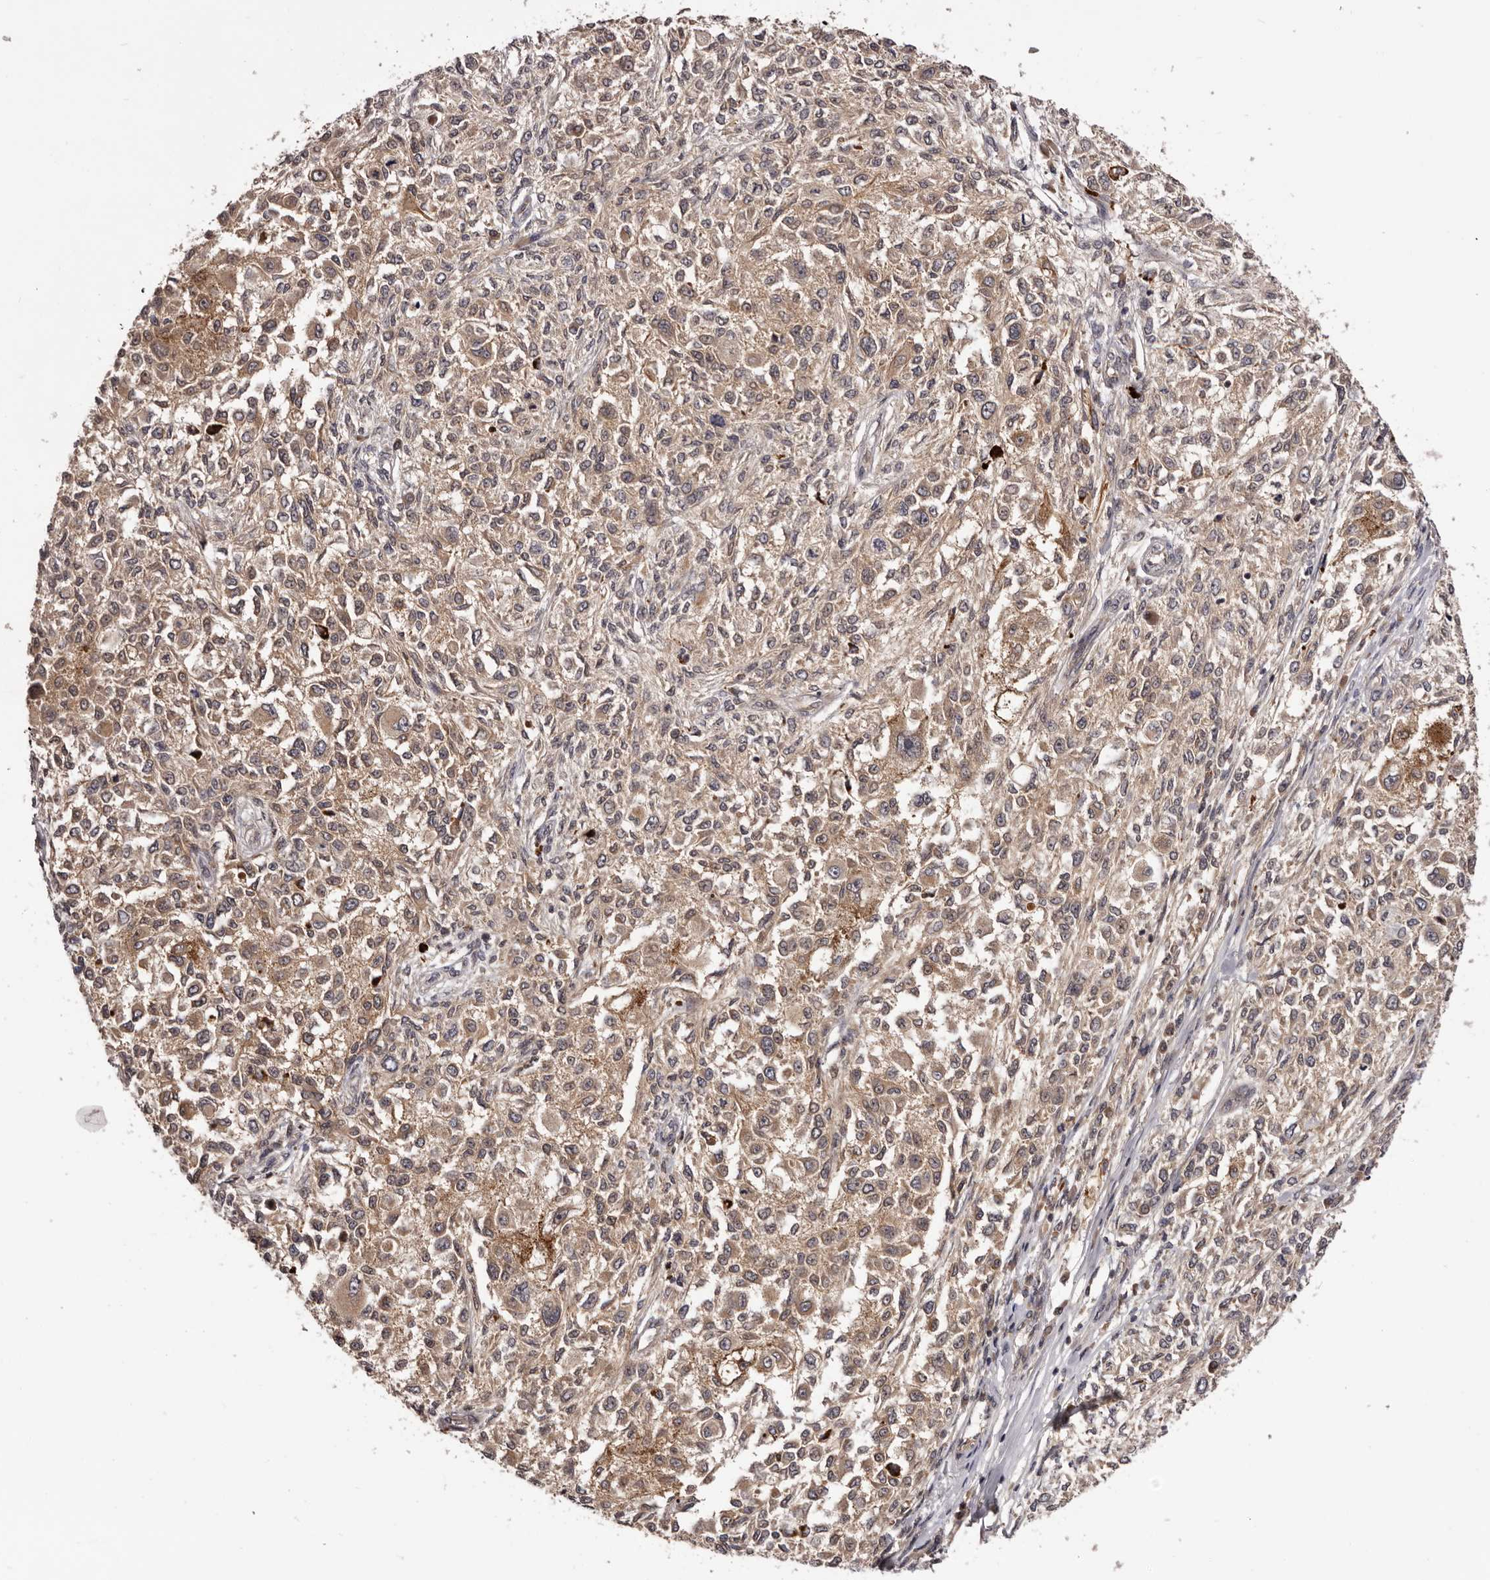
{"staining": {"intensity": "weak", "quantity": ">75%", "location": "cytoplasmic/membranous"}, "tissue": "melanoma", "cell_type": "Tumor cells", "image_type": "cancer", "snomed": [{"axis": "morphology", "description": "Necrosis, NOS"}, {"axis": "morphology", "description": "Malignant melanoma, NOS"}, {"axis": "topography", "description": "Skin"}], "caption": "Protein staining exhibits weak cytoplasmic/membranous expression in approximately >75% of tumor cells in melanoma.", "gene": "MDP1", "patient": {"sex": "female", "age": 87}}